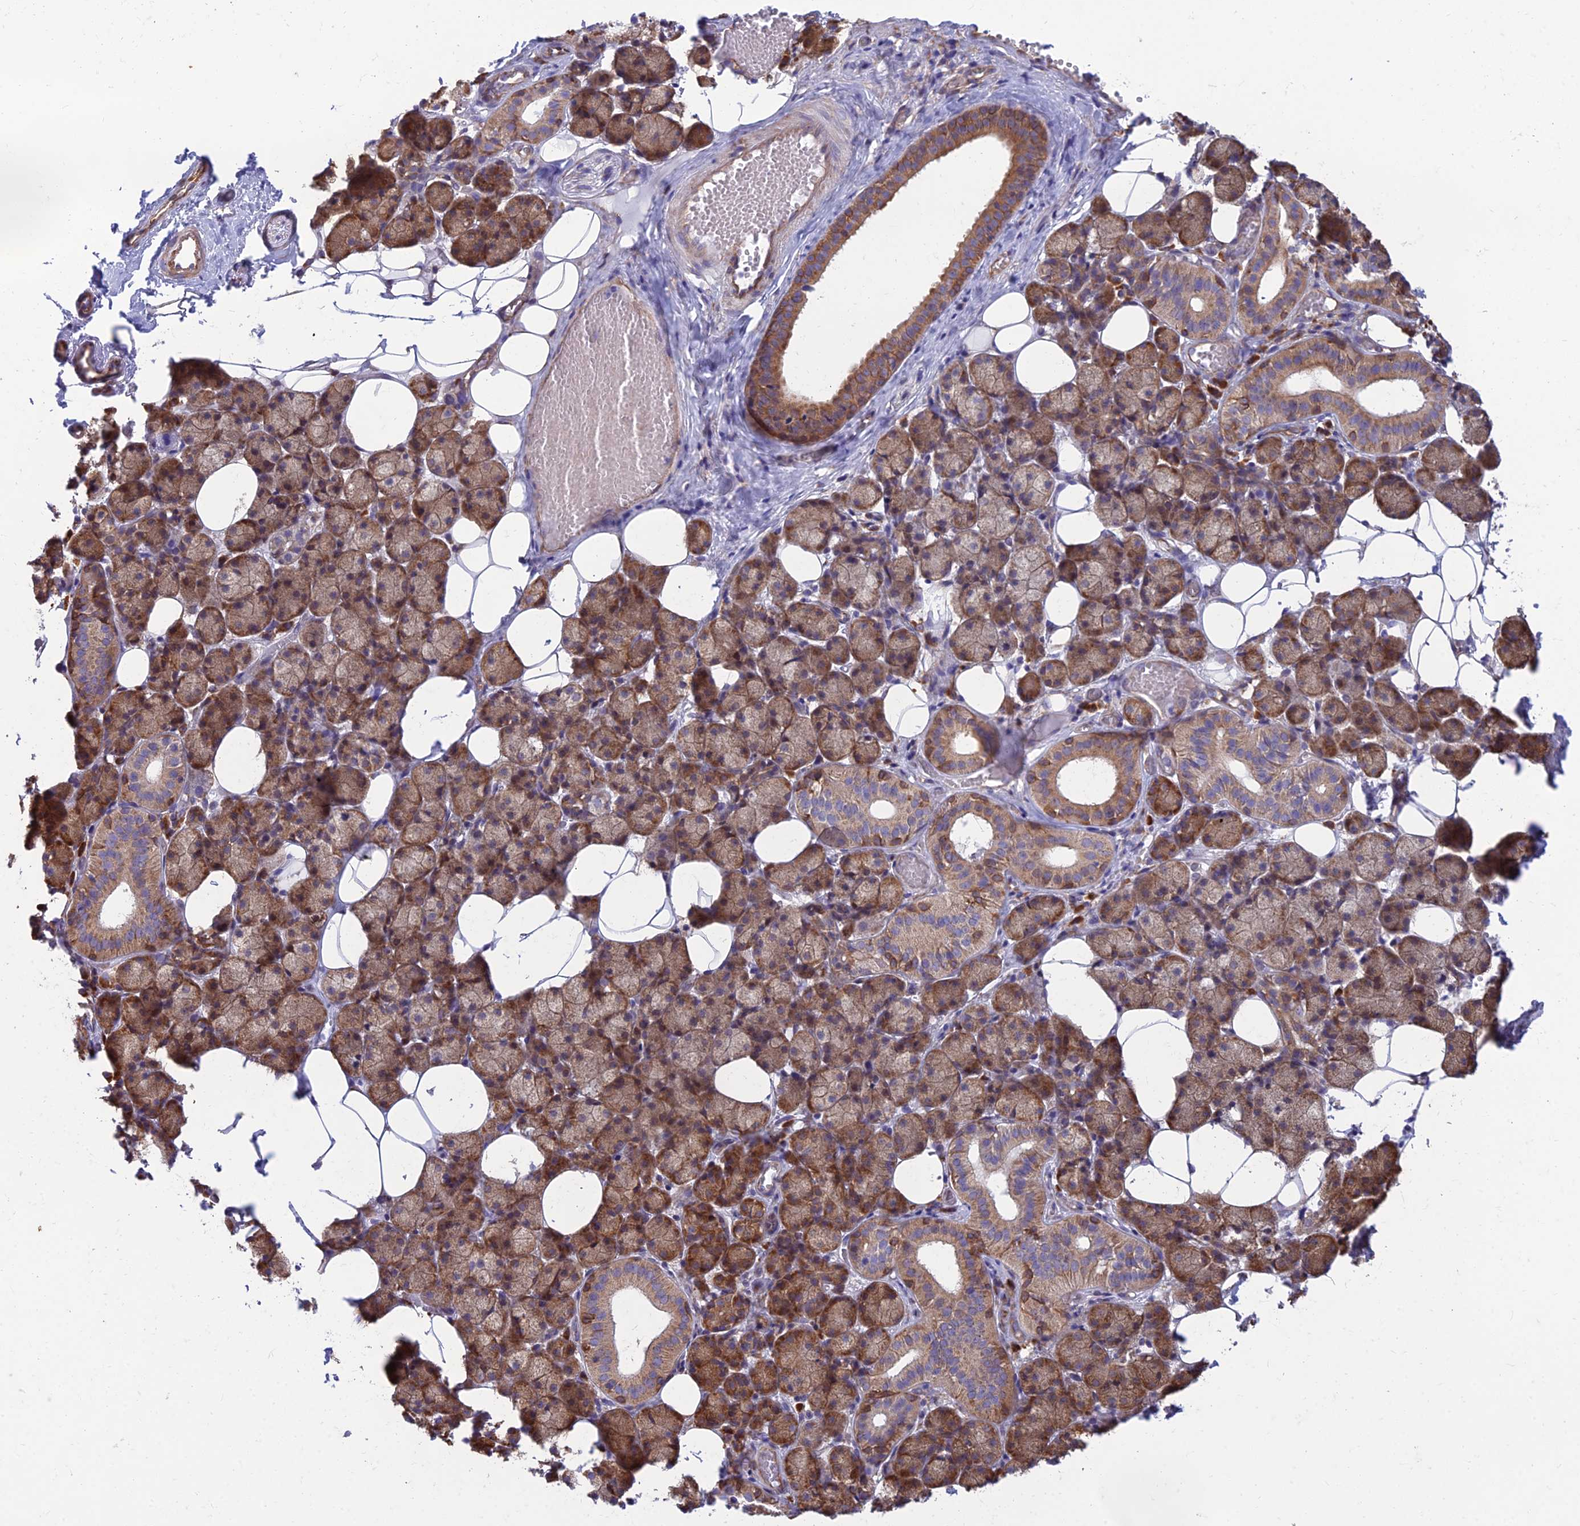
{"staining": {"intensity": "strong", "quantity": "25%-75%", "location": "cytoplasmic/membranous"}, "tissue": "salivary gland", "cell_type": "Glandular cells", "image_type": "normal", "snomed": [{"axis": "morphology", "description": "Normal tissue, NOS"}, {"axis": "topography", "description": "Salivary gland"}], "caption": "Salivary gland stained with immunohistochemistry exhibits strong cytoplasmic/membranous expression in approximately 25%-75% of glandular cells. (IHC, brightfield microscopy, high magnification).", "gene": "RPL17", "patient": {"sex": "female", "age": 33}}